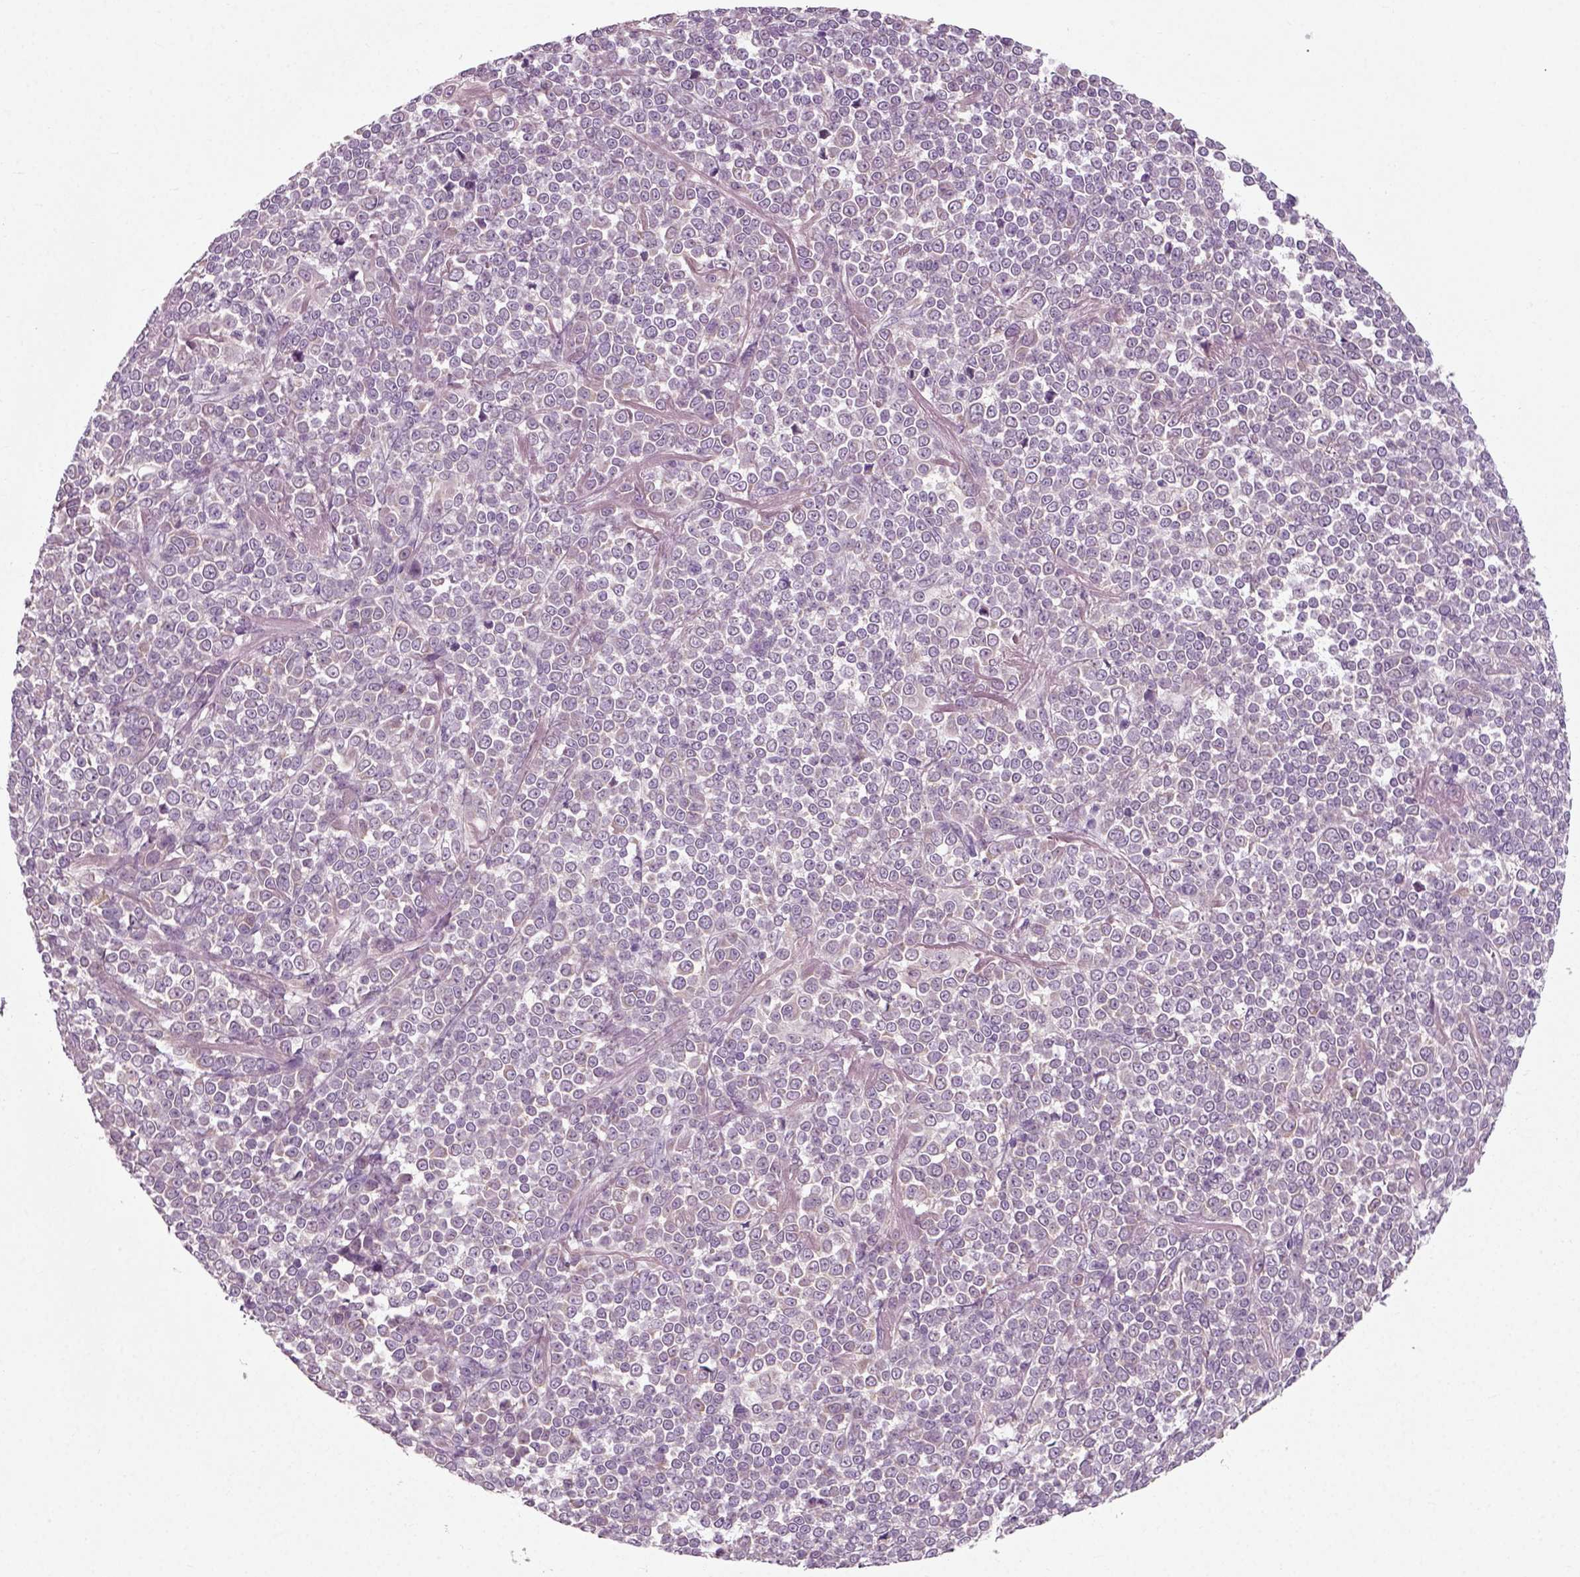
{"staining": {"intensity": "negative", "quantity": "none", "location": "none"}, "tissue": "melanoma", "cell_type": "Tumor cells", "image_type": "cancer", "snomed": [{"axis": "morphology", "description": "Malignant melanoma, NOS"}, {"axis": "topography", "description": "Skin"}], "caption": "High power microscopy micrograph of an IHC micrograph of malignant melanoma, revealing no significant positivity in tumor cells.", "gene": "RND2", "patient": {"sex": "female", "age": 95}}